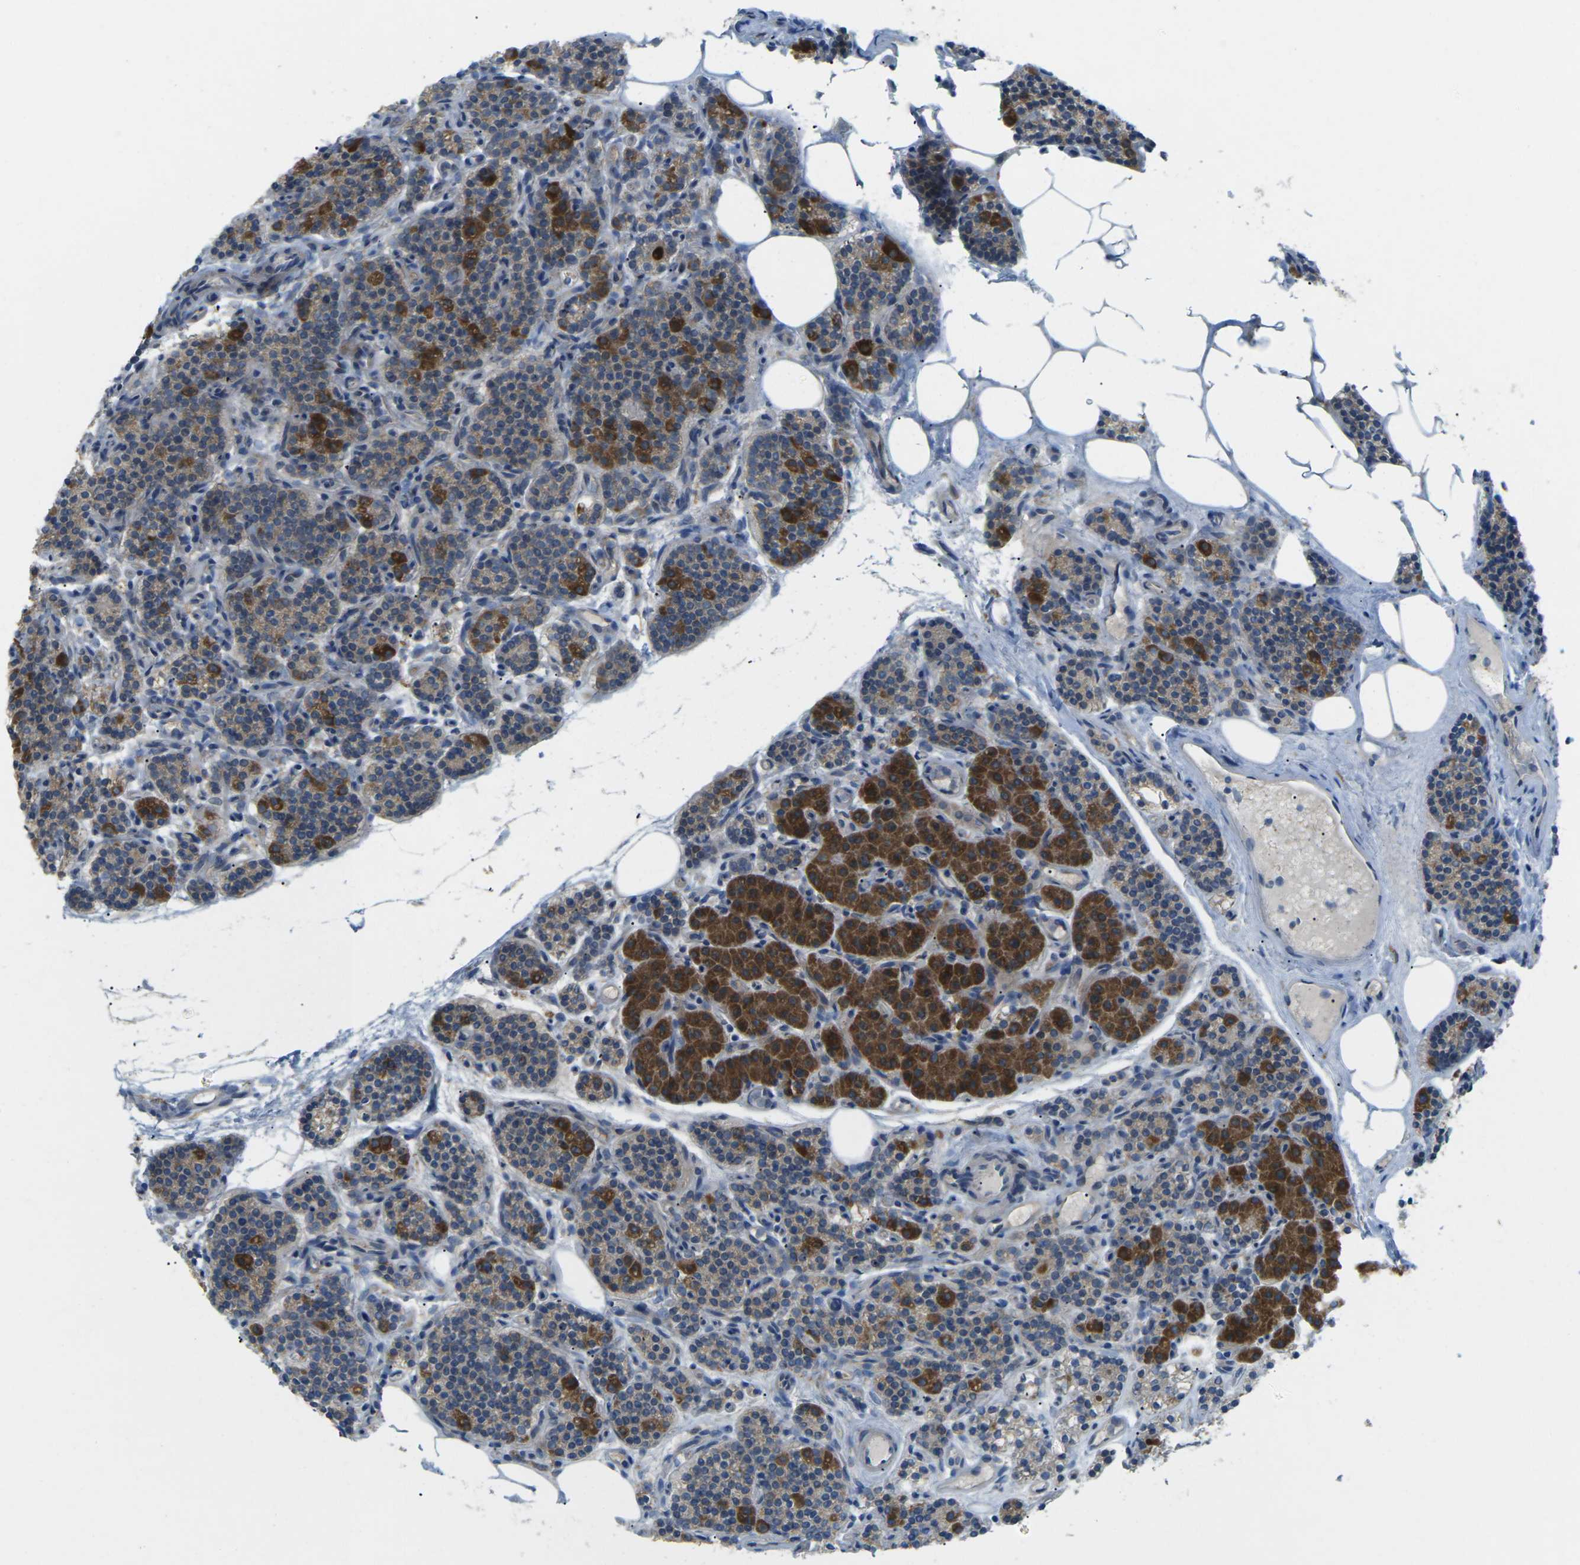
{"staining": {"intensity": "moderate", "quantity": "<25%", "location": "cytoplasmic/membranous"}, "tissue": "parathyroid gland", "cell_type": "Glandular cells", "image_type": "normal", "snomed": [{"axis": "morphology", "description": "Normal tissue, NOS"}, {"axis": "morphology", "description": "Adenoma, NOS"}, {"axis": "topography", "description": "Parathyroid gland"}], "caption": "Moderate cytoplasmic/membranous expression is identified in approximately <25% of glandular cells in unremarkable parathyroid gland.", "gene": "MYLK4", "patient": {"sex": "female", "age": 74}}